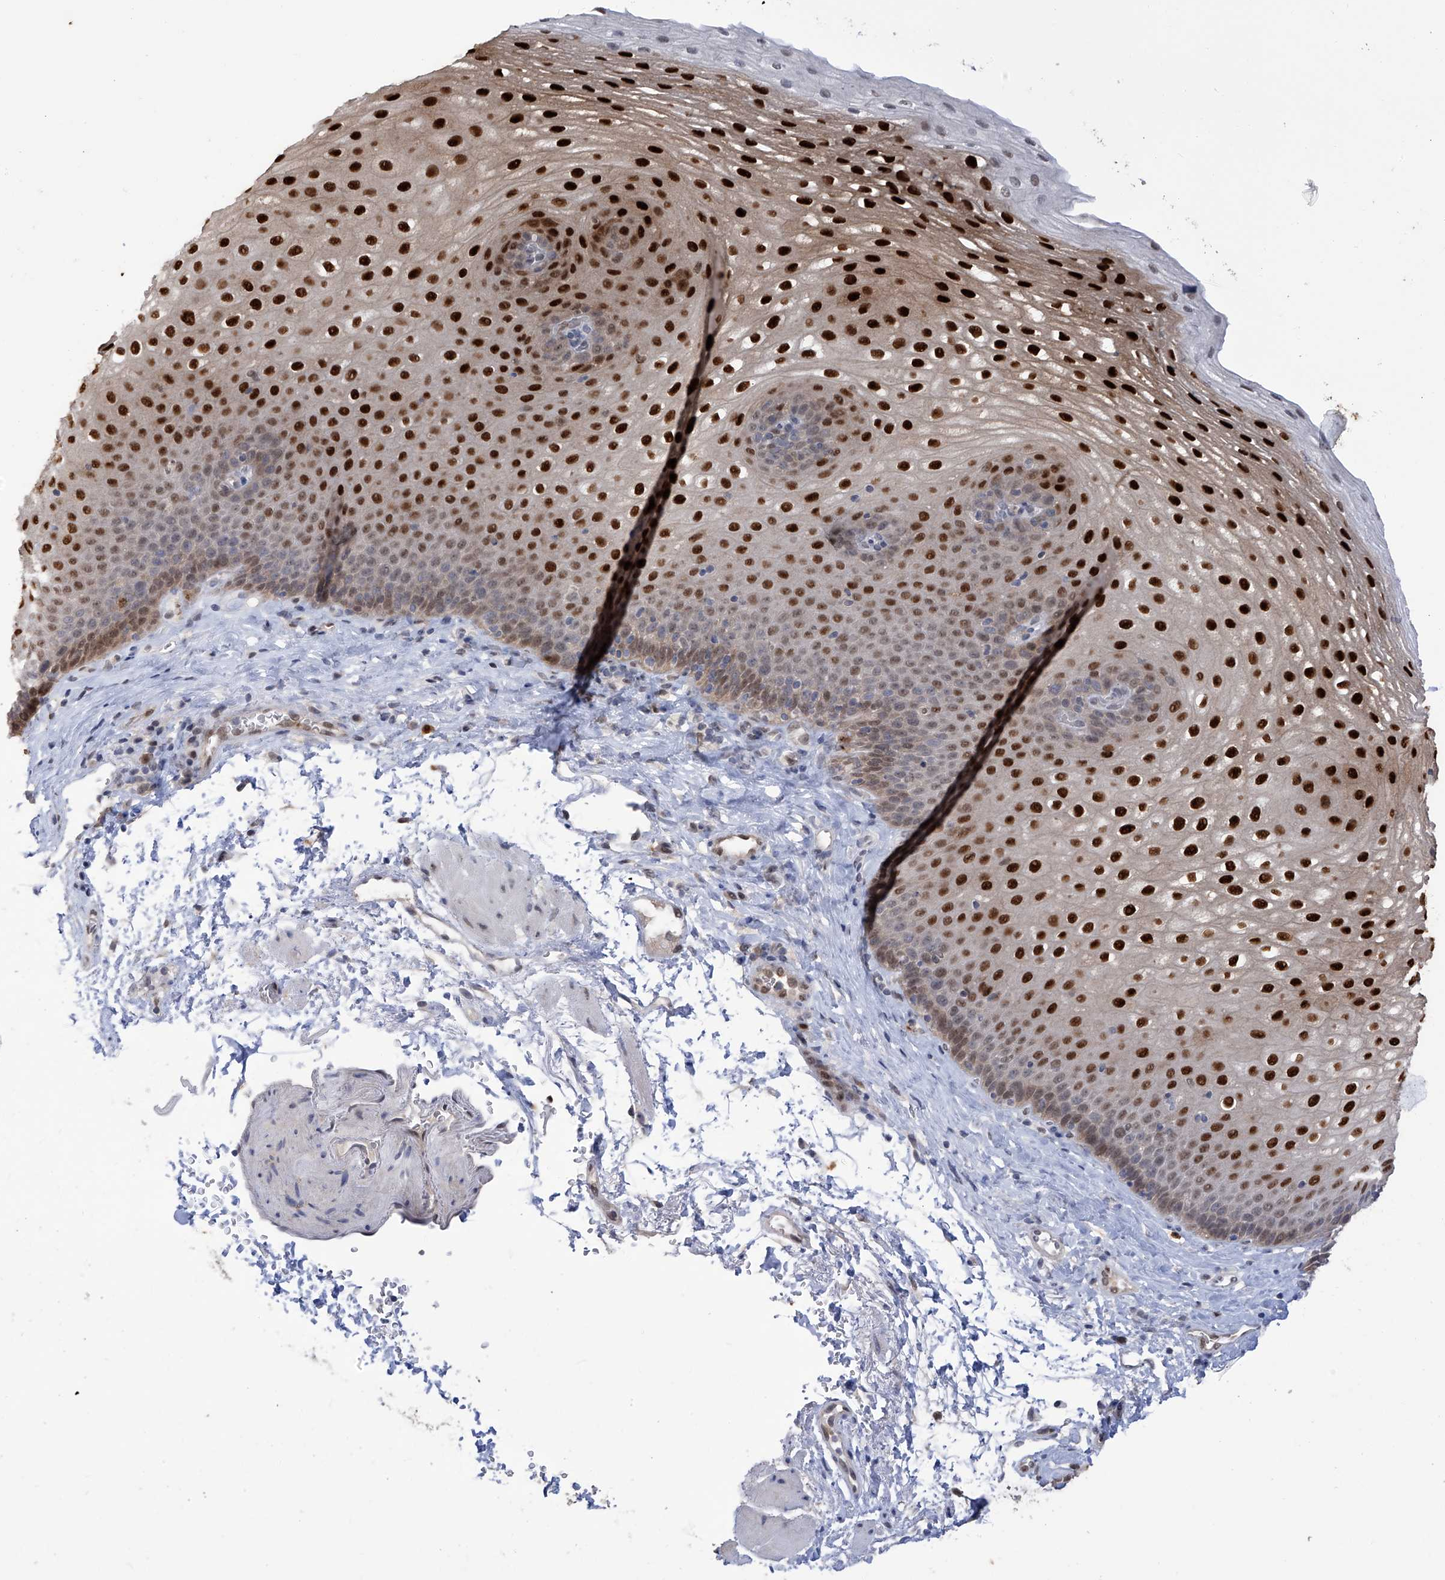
{"staining": {"intensity": "strong", "quantity": "25%-75%", "location": "nuclear"}, "tissue": "esophagus", "cell_type": "Squamous epithelial cells", "image_type": "normal", "snomed": [{"axis": "morphology", "description": "Normal tissue, NOS"}, {"axis": "topography", "description": "Esophagus"}], "caption": "The immunohistochemical stain highlights strong nuclear expression in squamous epithelial cells of unremarkable esophagus. (DAB (3,3'-diaminobenzidine) IHC with brightfield microscopy, high magnification).", "gene": "PHF20", "patient": {"sex": "female", "age": 66}}